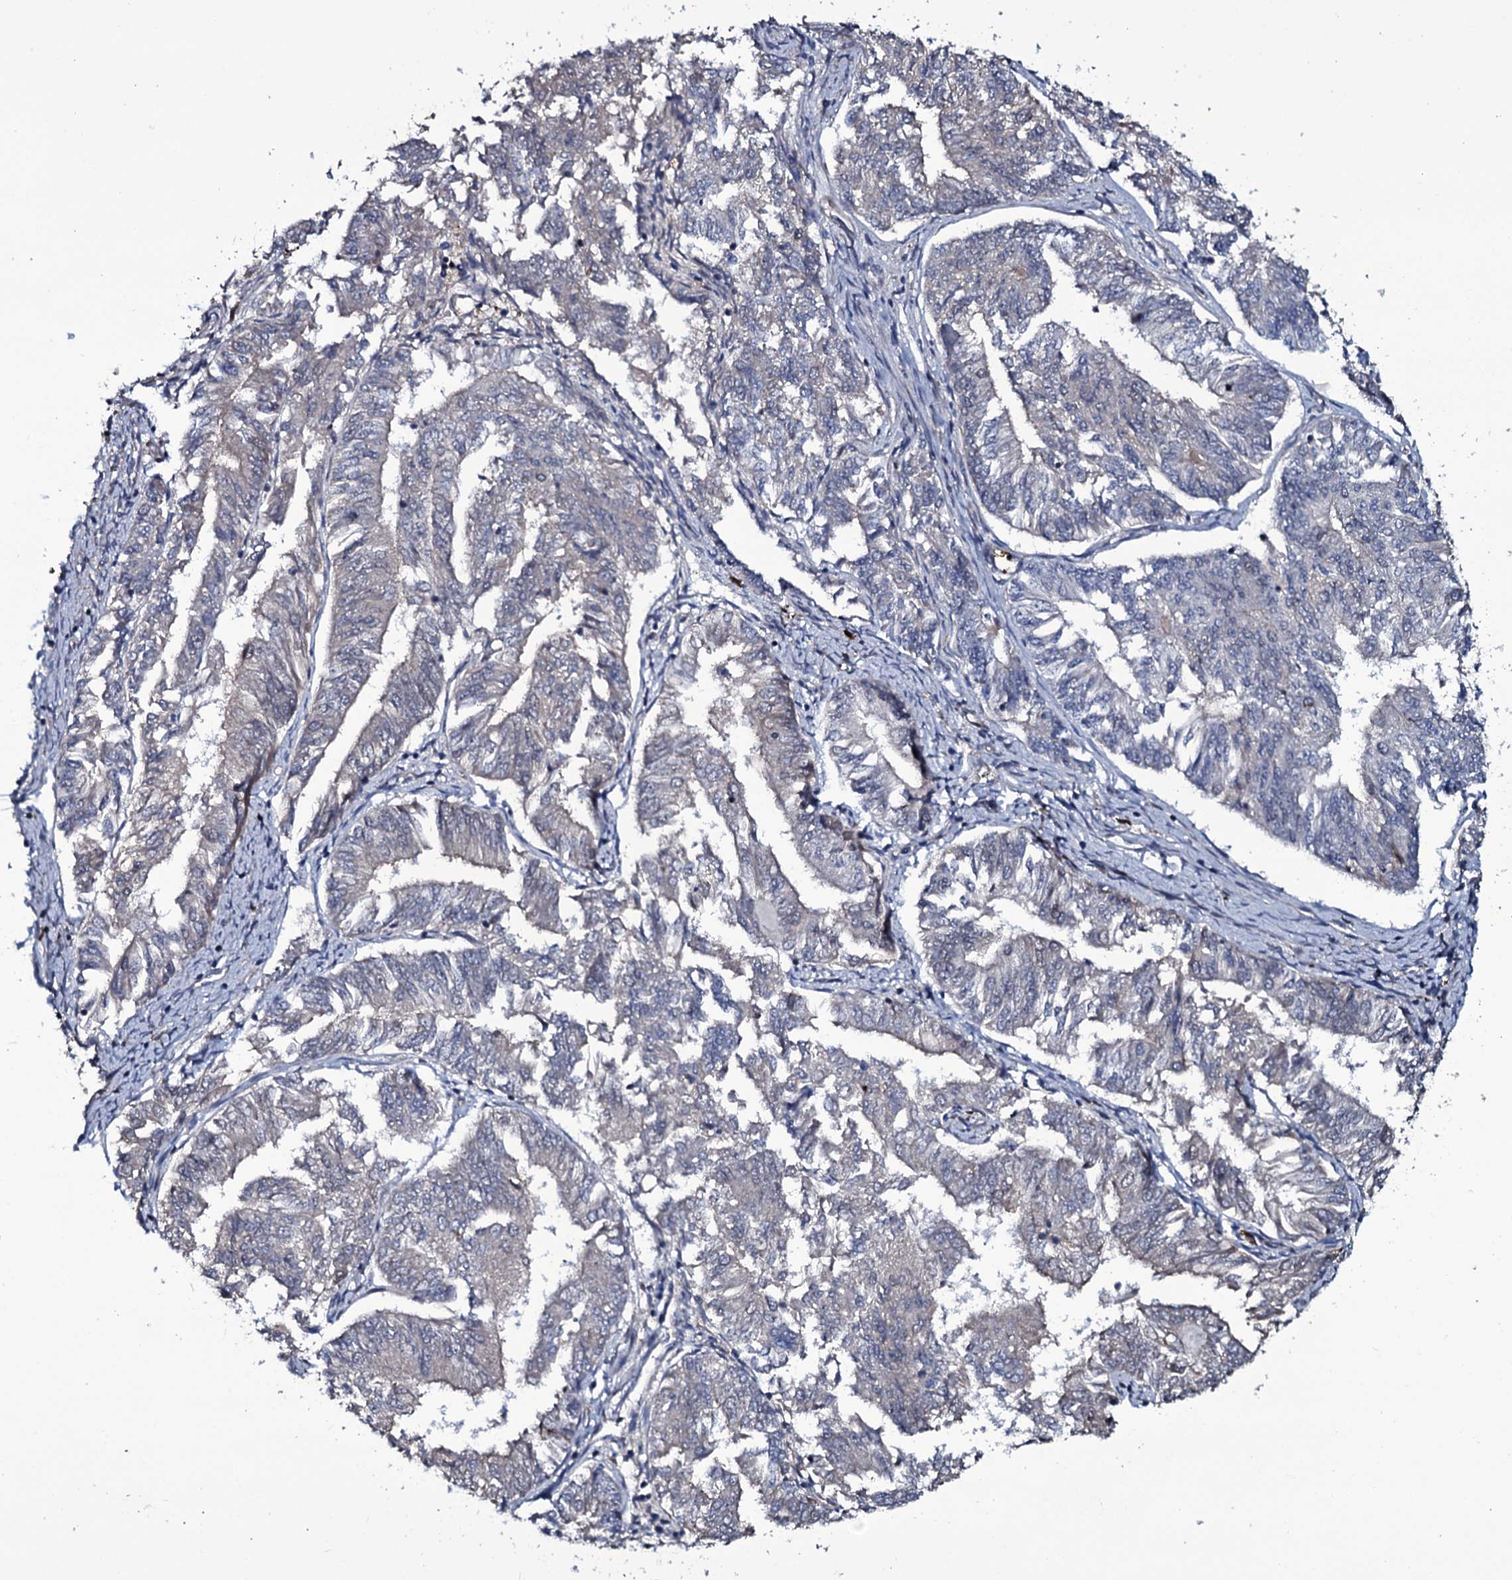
{"staining": {"intensity": "negative", "quantity": "none", "location": "none"}, "tissue": "endometrial cancer", "cell_type": "Tumor cells", "image_type": "cancer", "snomed": [{"axis": "morphology", "description": "Adenocarcinoma, NOS"}, {"axis": "topography", "description": "Endometrium"}], "caption": "Protein analysis of endometrial adenocarcinoma demonstrates no significant positivity in tumor cells. (DAB IHC with hematoxylin counter stain).", "gene": "LYG2", "patient": {"sex": "female", "age": 58}}